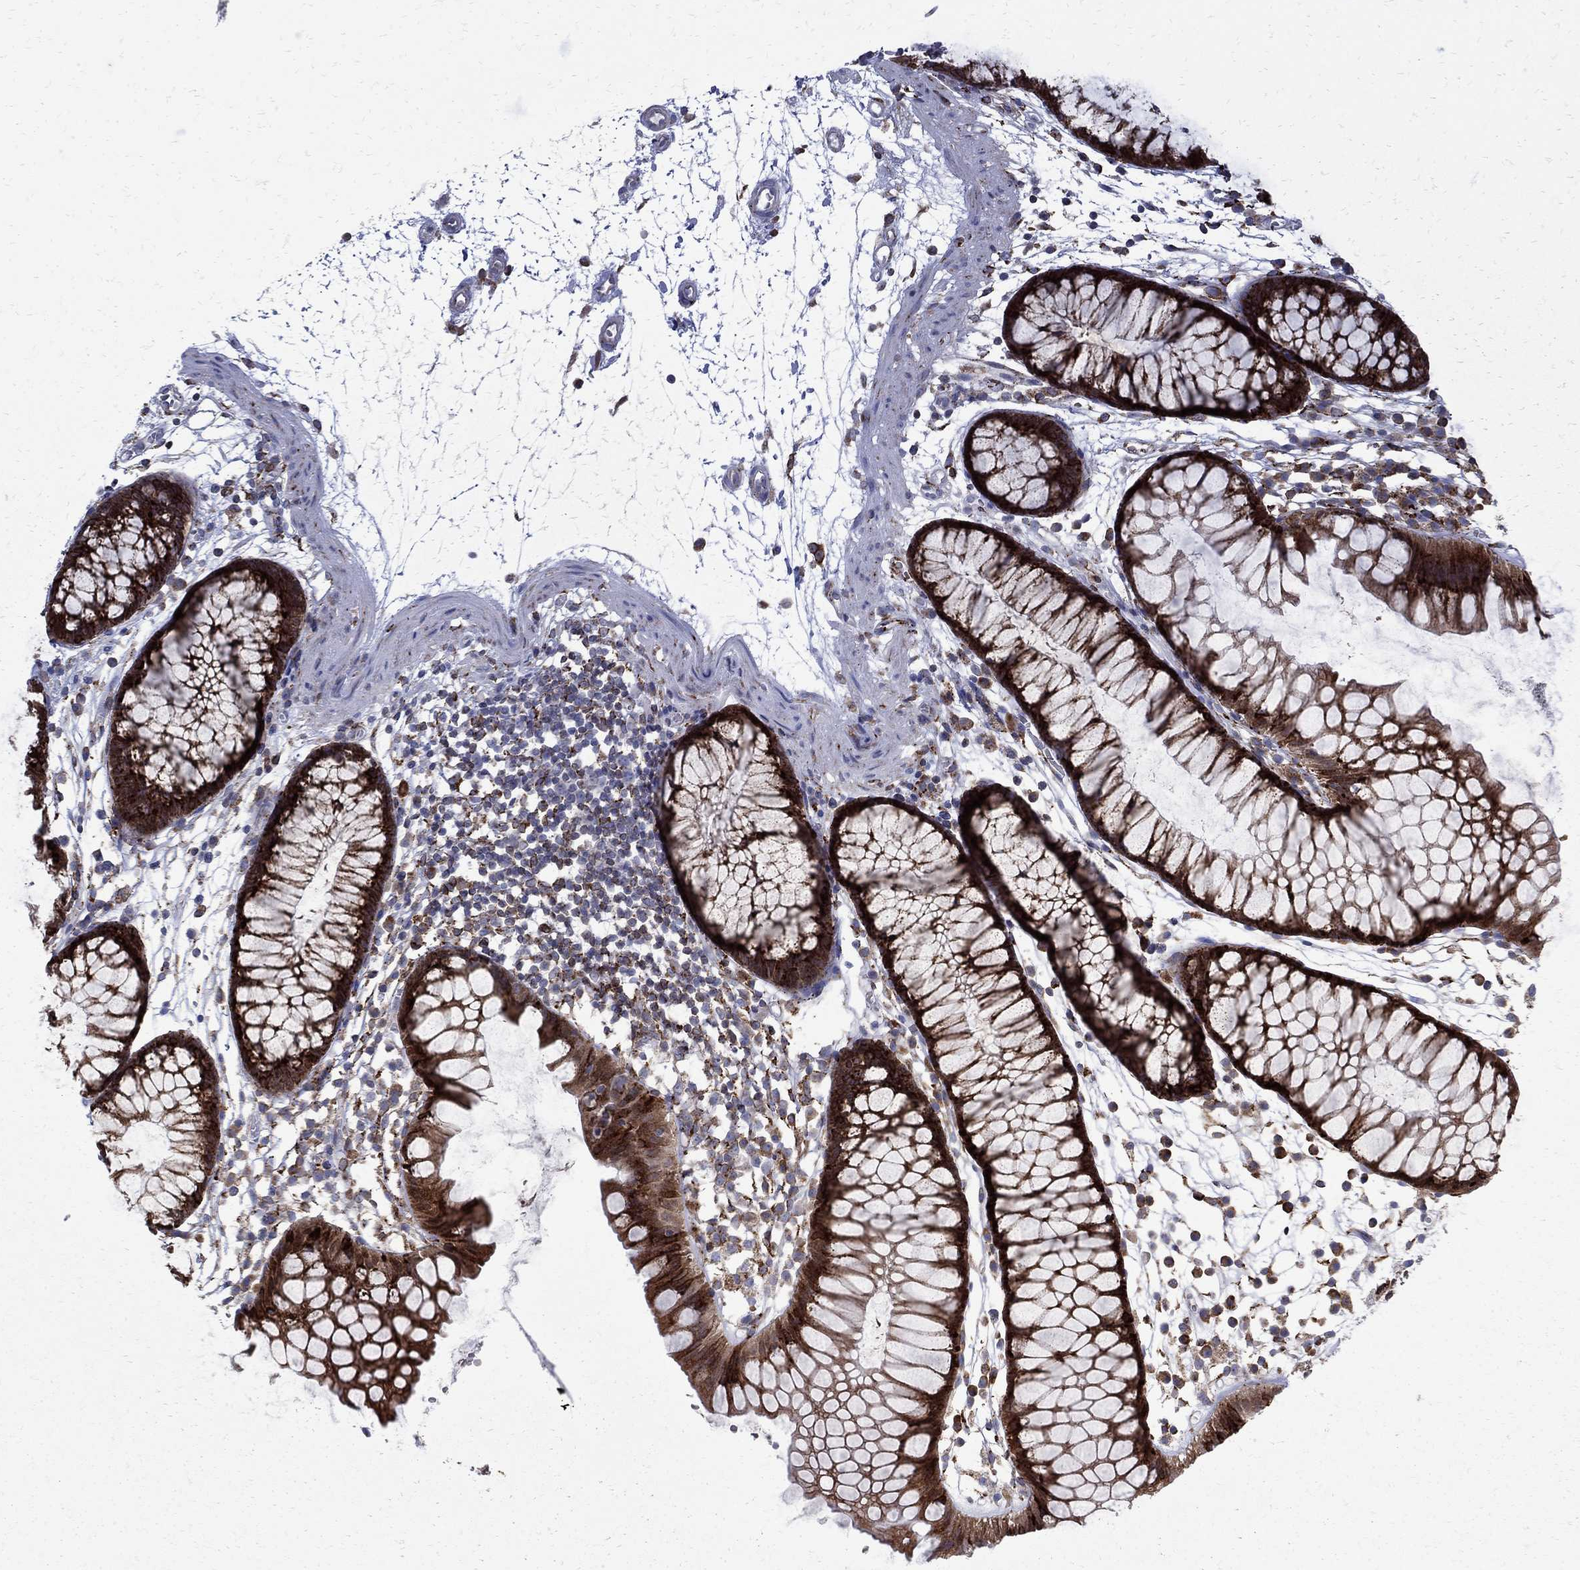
{"staining": {"intensity": "weak", "quantity": "<25%", "location": "cytoplasmic/membranous,nuclear"}, "tissue": "colon", "cell_type": "Endothelial cells", "image_type": "normal", "snomed": [{"axis": "morphology", "description": "Normal tissue, NOS"}, {"axis": "morphology", "description": "Adenocarcinoma, NOS"}, {"axis": "topography", "description": "Colon"}], "caption": "Histopathology image shows no significant protein staining in endothelial cells of normal colon.", "gene": "CAB39L", "patient": {"sex": "male", "age": 65}}